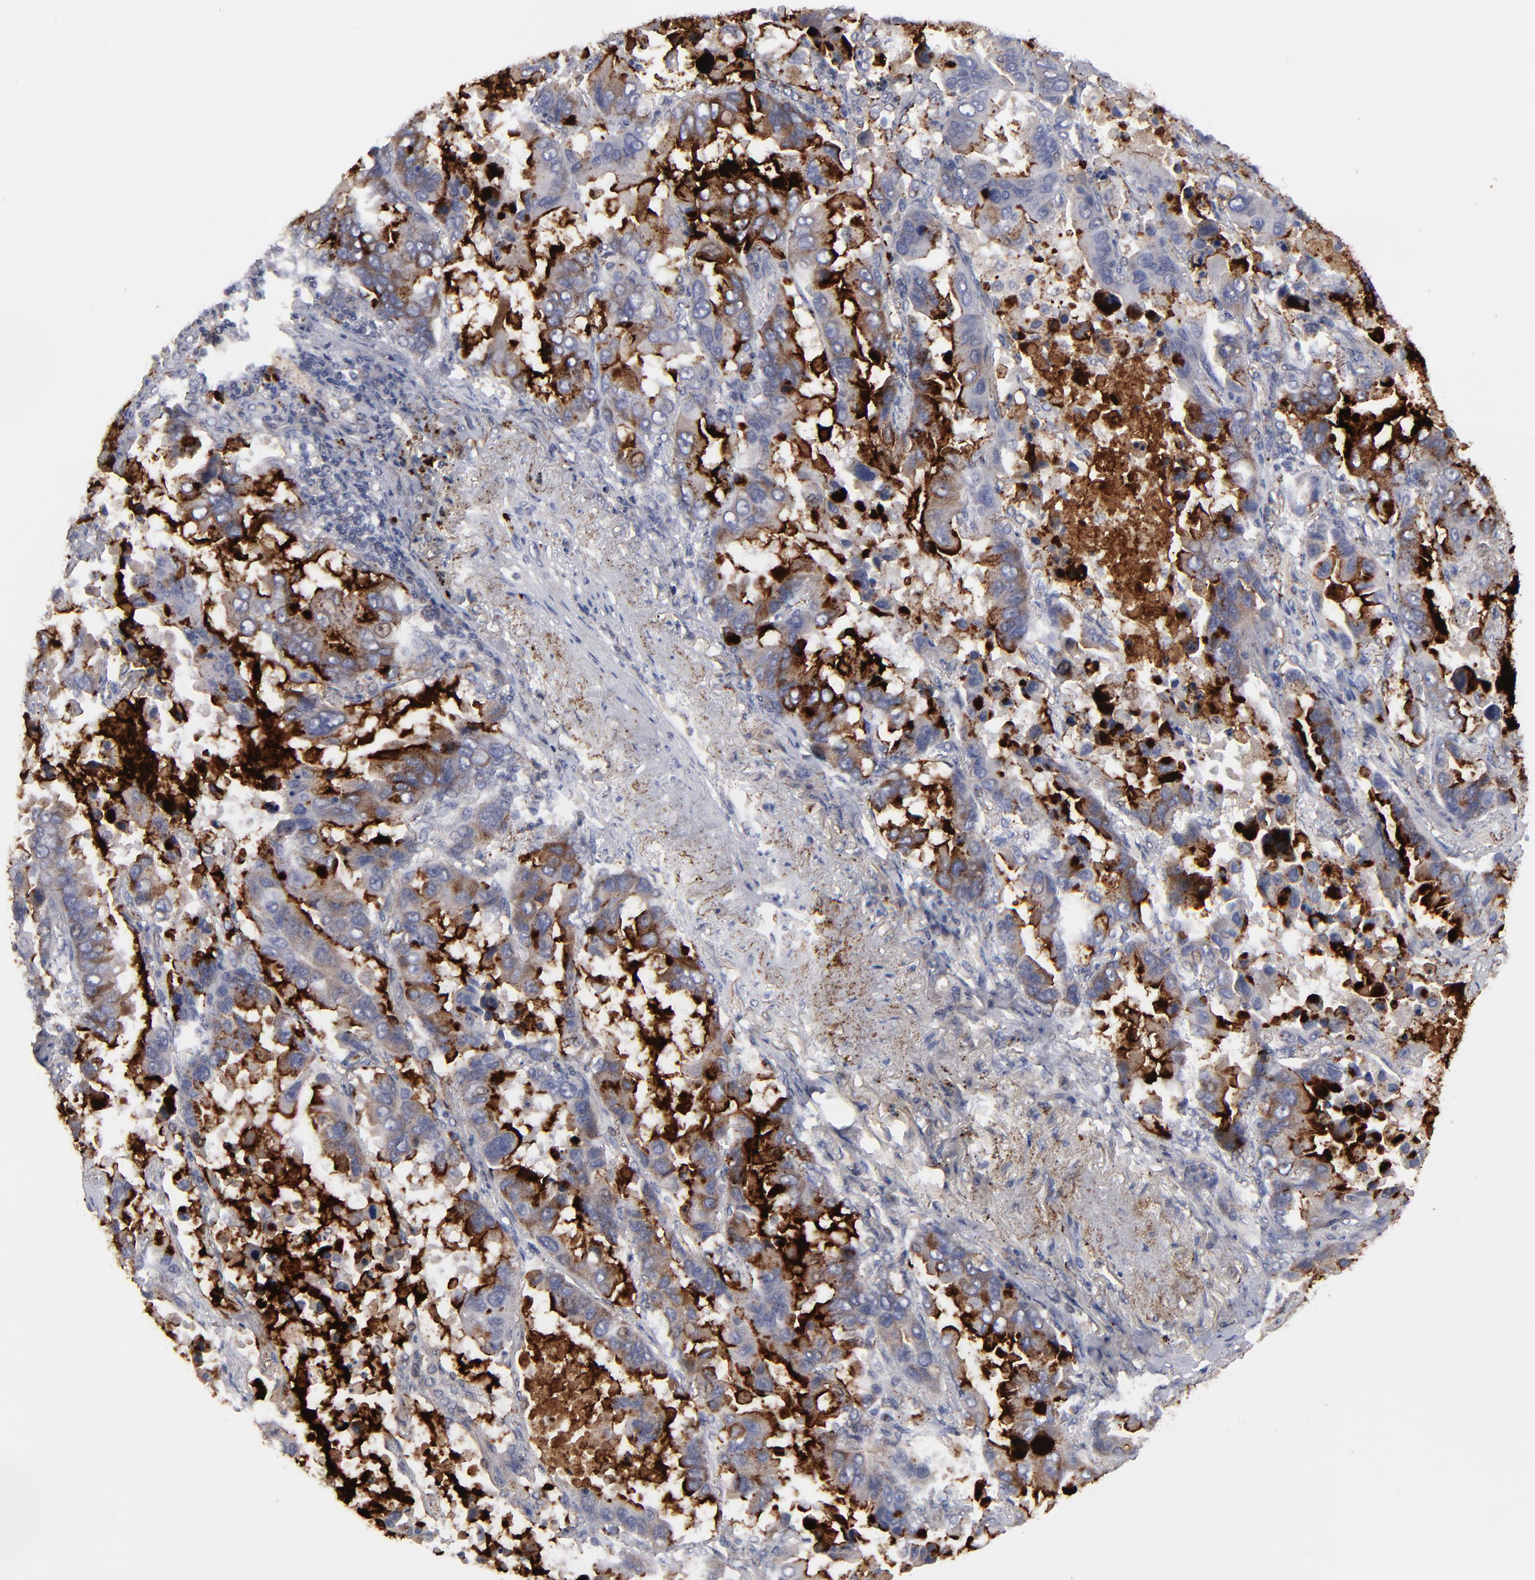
{"staining": {"intensity": "moderate", "quantity": "25%-75%", "location": "cytoplasmic/membranous"}, "tissue": "lung cancer", "cell_type": "Tumor cells", "image_type": "cancer", "snomed": [{"axis": "morphology", "description": "Adenocarcinoma, NOS"}, {"axis": "topography", "description": "Lung"}], "caption": "An image of adenocarcinoma (lung) stained for a protein displays moderate cytoplasmic/membranous brown staining in tumor cells.", "gene": "GPM6B", "patient": {"sex": "male", "age": 64}}